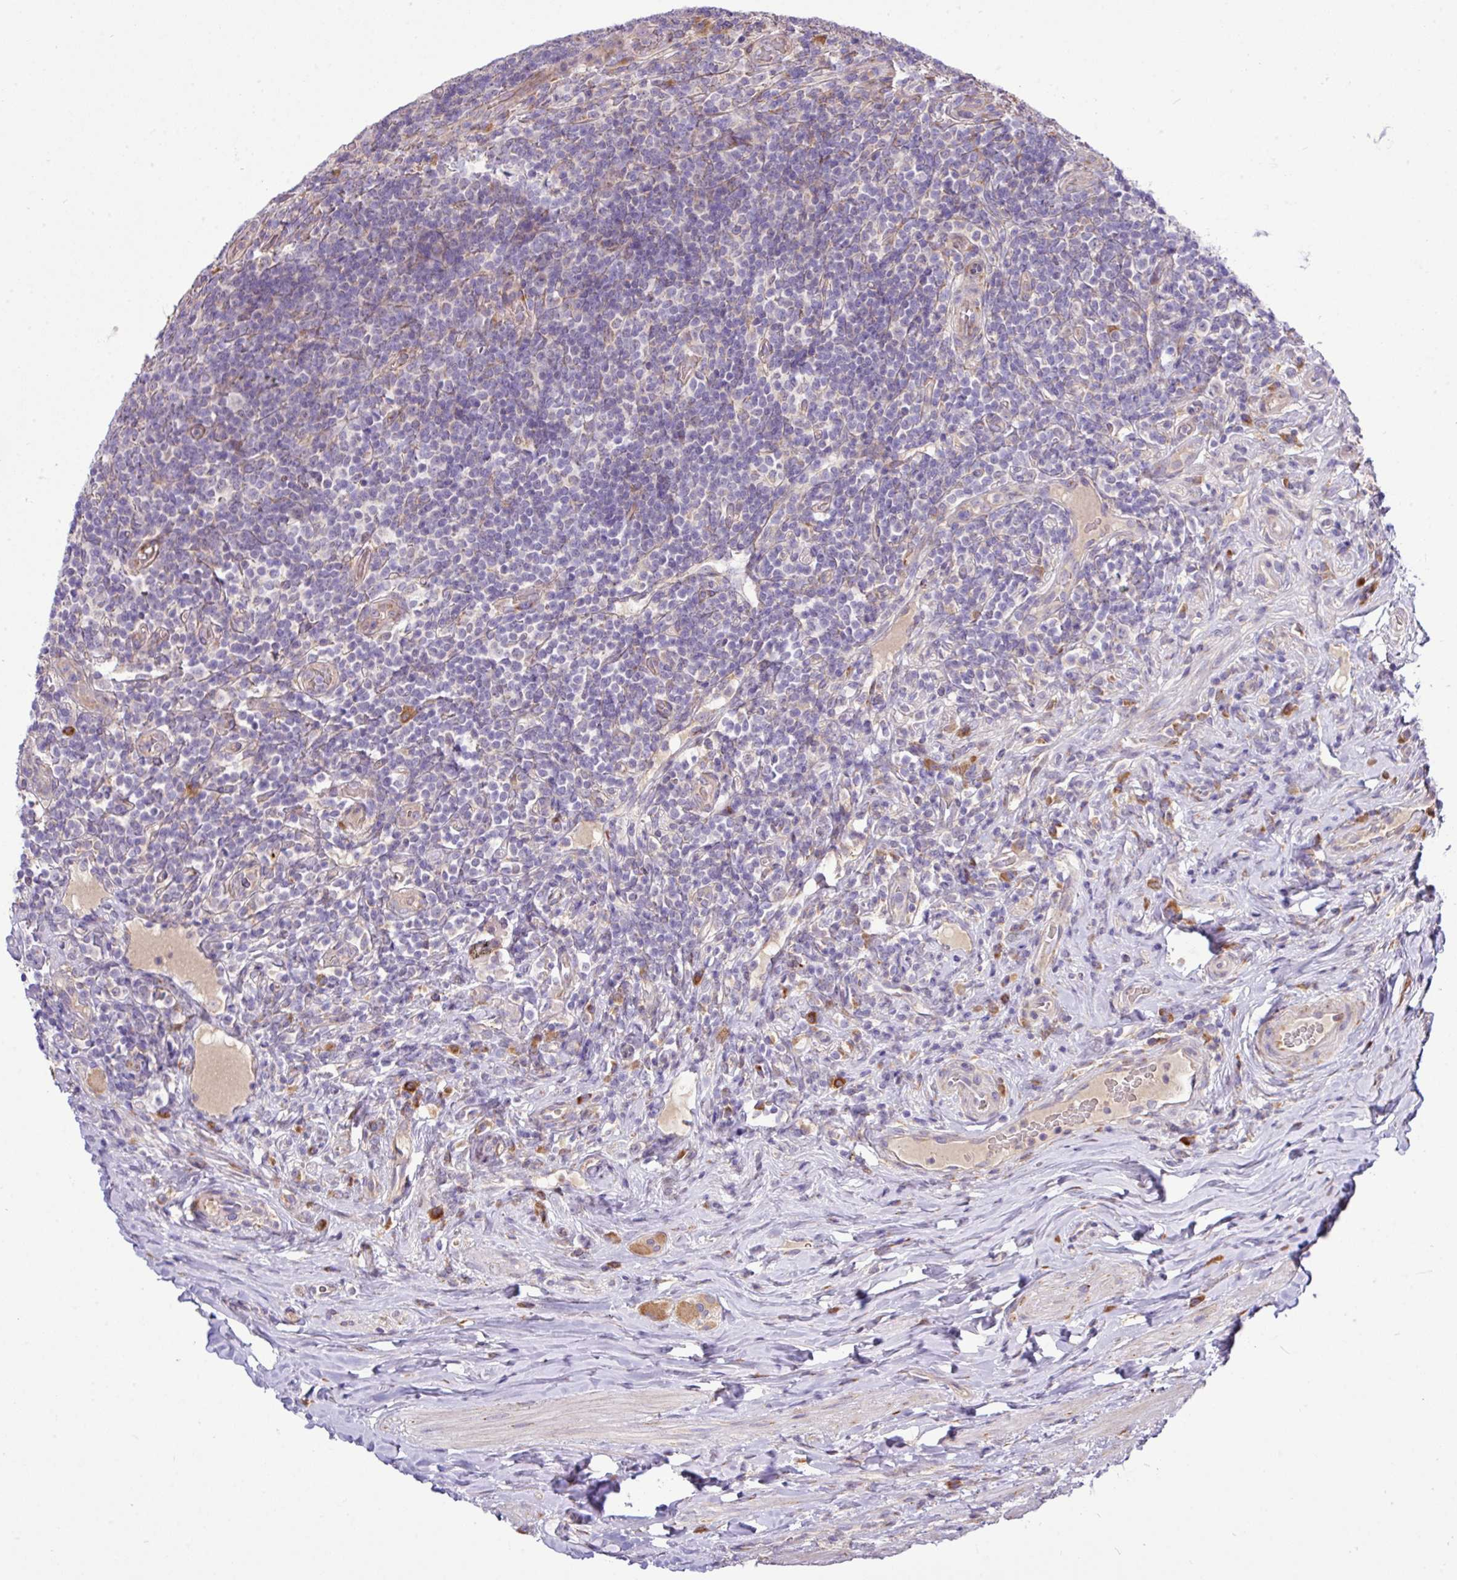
{"staining": {"intensity": "moderate", "quantity": ">75%", "location": "cytoplasmic/membranous"}, "tissue": "appendix", "cell_type": "Glandular cells", "image_type": "normal", "snomed": [{"axis": "morphology", "description": "Normal tissue, NOS"}, {"axis": "topography", "description": "Appendix"}], "caption": "A photomicrograph of appendix stained for a protein shows moderate cytoplasmic/membranous brown staining in glandular cells. (IHC, brightfield microscopy, high magnification).", "gene": "TM2D2", "patient": {"sex": "female", "age": 43}}